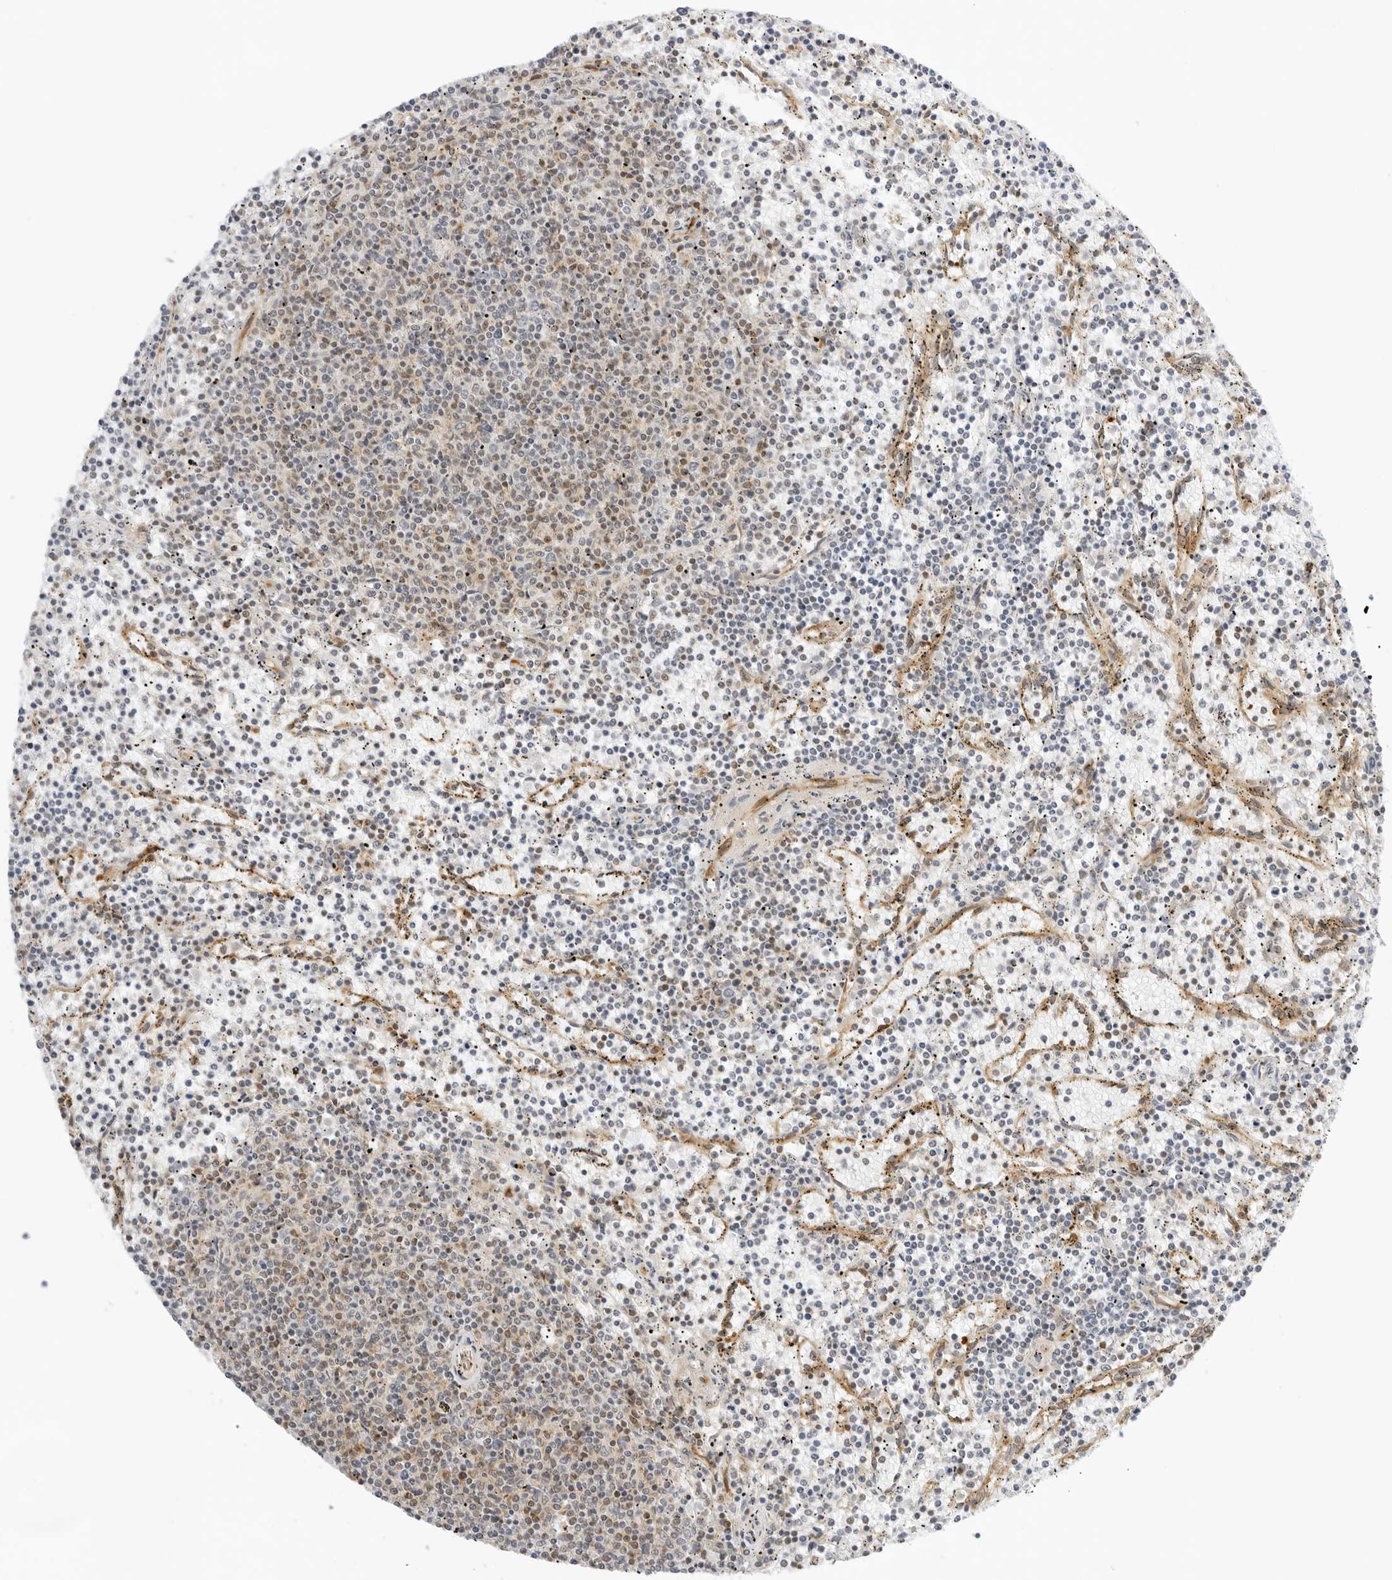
{"staining": {"intensity": "negative", "quantity": "none", "location": "none"}, "tissue": "lymphoma", "cell_type": "Tumor cells", "image_type": "cancer", "snomed": [{"axis": "morphology", "description": "Malignant lymphoma, non-Hodgkin's type, Low grade"}, {"axis": "topography", "description": "Spleen"}], "caption": "High magnification brightfield microscopy of low-grade malignant lymphoma, non-Hodgkin's type stained with DAB (brown) and counterstained with hematoxylin (blue): tumor cells show no significant expression. The staining was performed using DAB (3,3'-diaminobenzidine) to visualize the protein expression in brown, while the nuclei were stained in blue with hematoxylin (Magnification: 20x).", "gene": "OSCP1", "patient": {"sex": "female", "age": 50}}